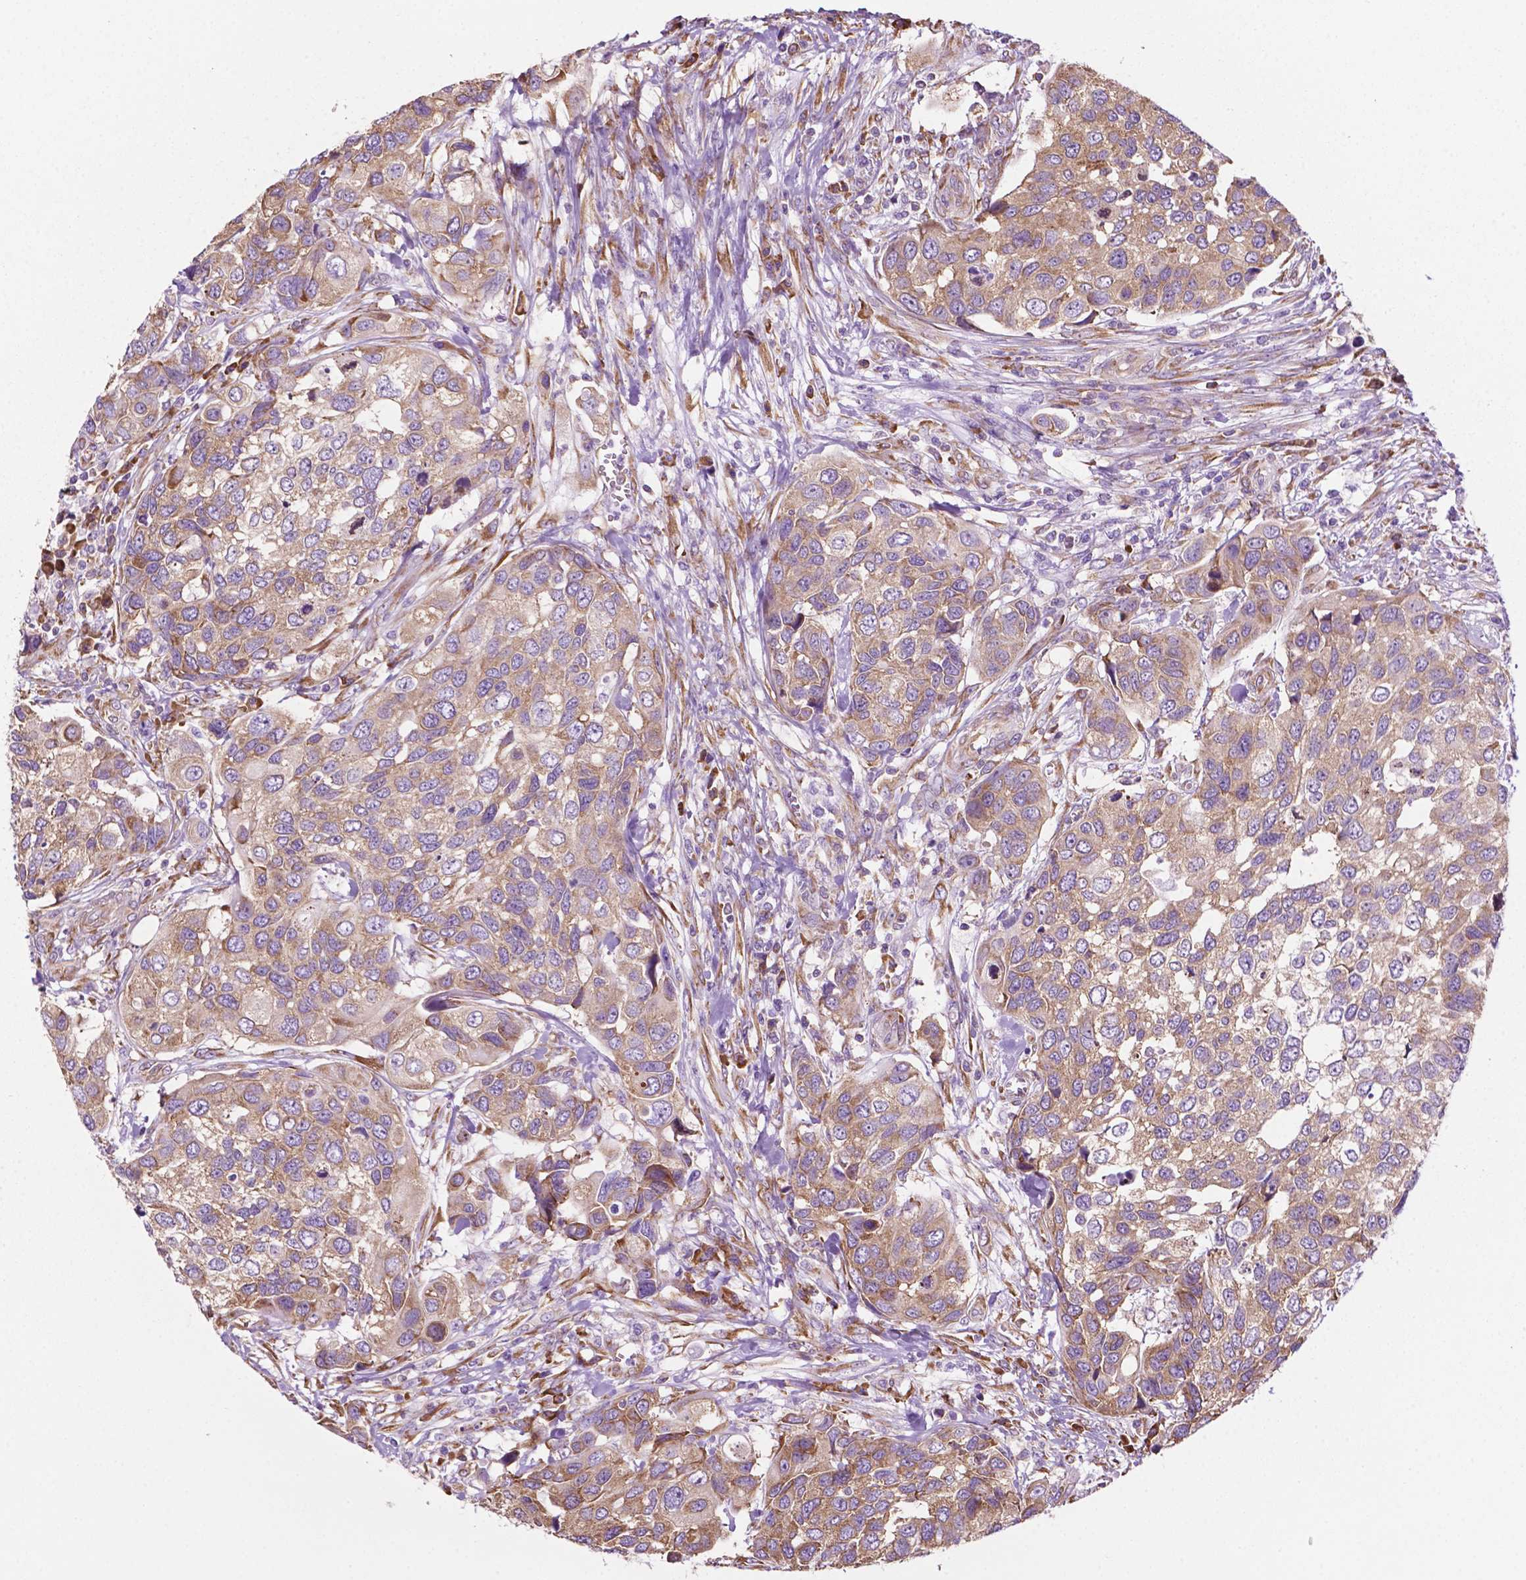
{"staining": {"intensity": "moderate", "quantity": ">75%", "location": "cytoplasmic/membranous"}, "tissue": "urothelial cancer", "cell_type": "Tumor cells", "image_type": "cancer", "snomed": [{"axis": "morphology", "description": "Urothelial carcinoma, High grade"}, {"axis": "topography", "description": "Urinary bladder"}], "caption": "High-power microscopy captured an IHC photomicrograph of urothelial cancer, revealing moderate cytoplasmic/membranous positivity in approximately >75% of tumor cells. The staining was performed using DAB, with brown indicating positive protein expression. Nuclei are stained blue with hematoxylin.", "gene": "RPL29", "patient": {"sex": "male", "age": 60}}